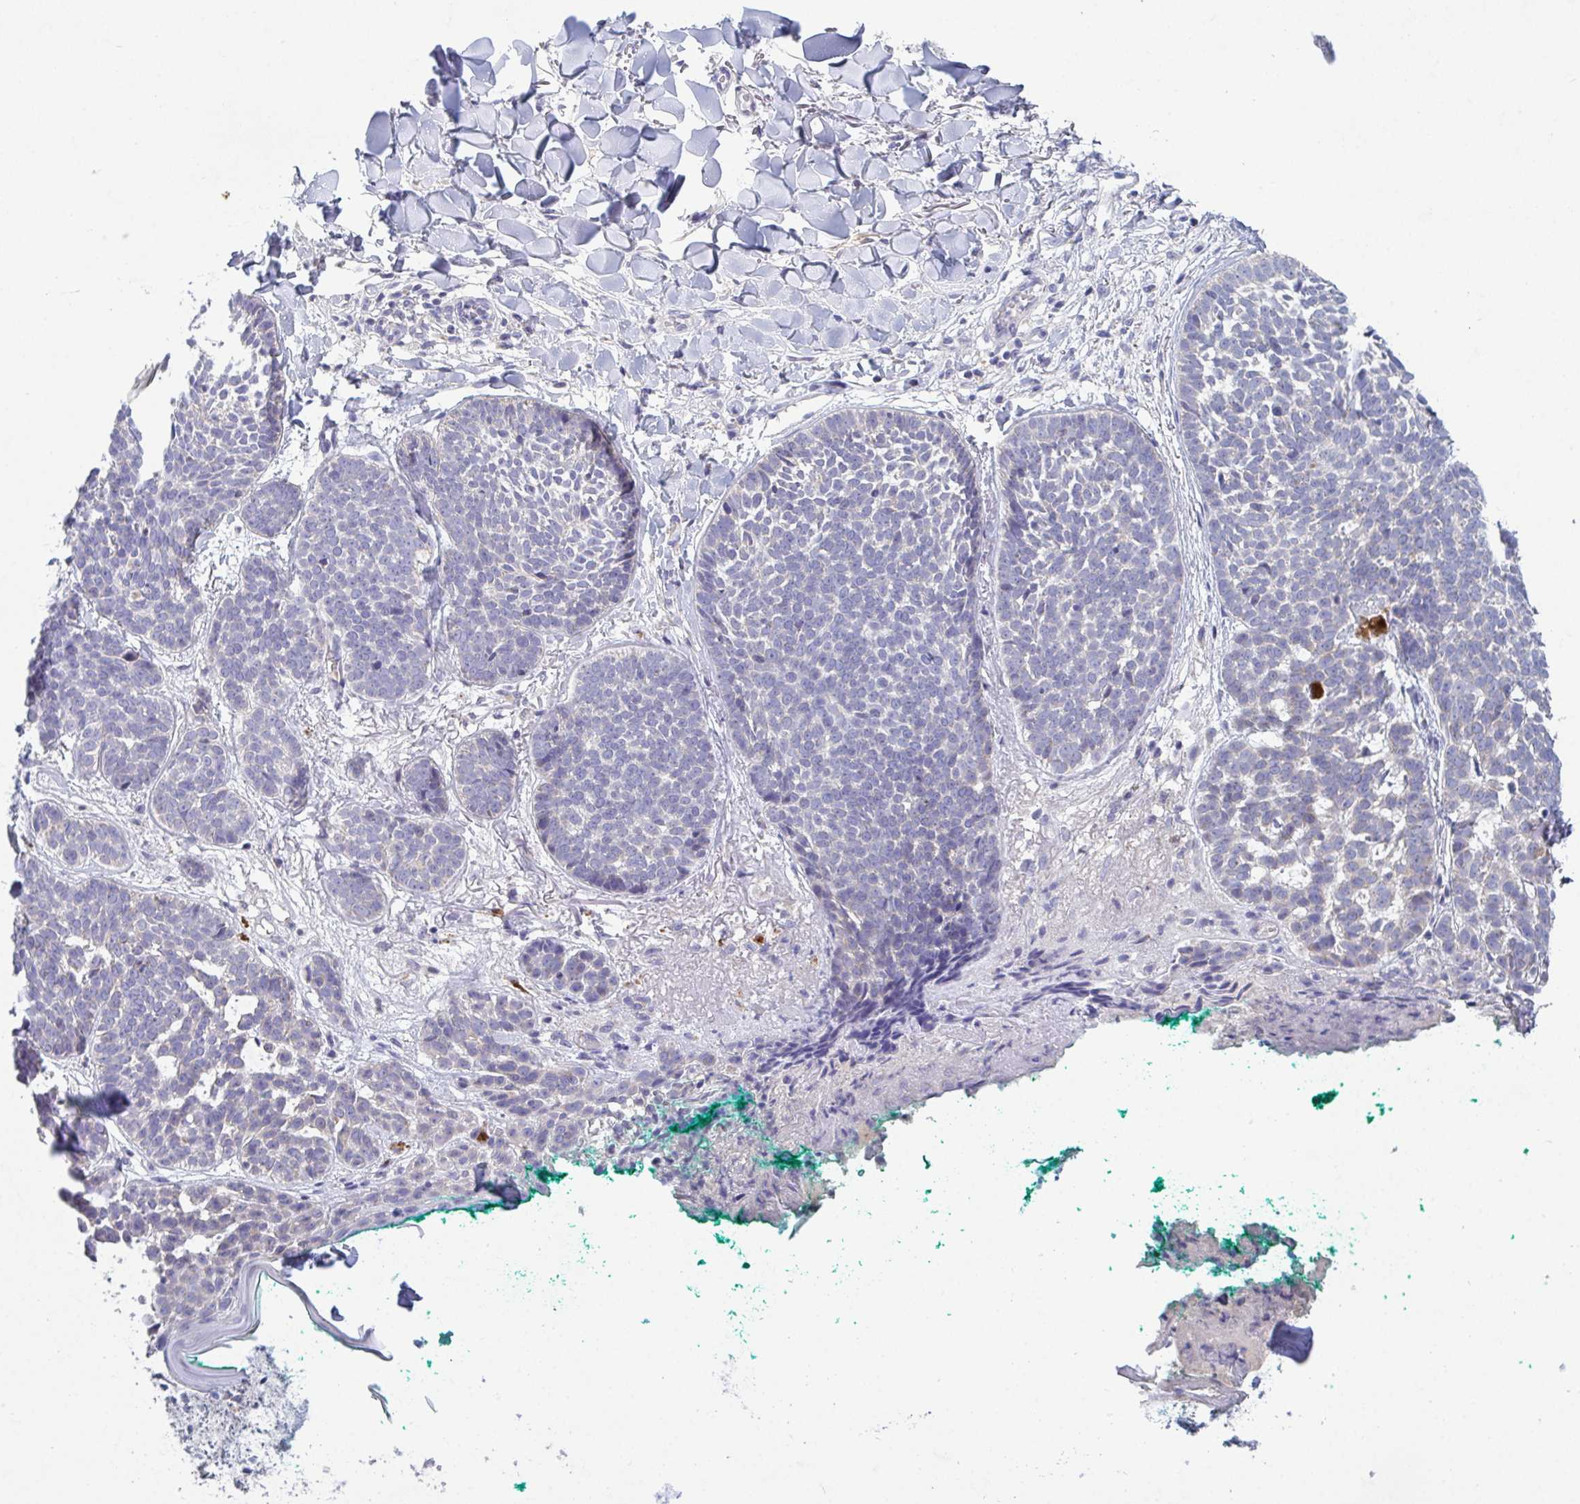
{"staining": {"intensity": "negative", "quantity": "none", "location": "none"}, "tissue": "skin cancer", "cell_type": "Tumor cells", "image_type": "cancer", "snomed": [{"axis": "morphology", "description": "Basal cell carcinoma"}, {"axis": "topography", "description": "Skin"}, {"axis": "topography", "description": "Skin of neck"}, {"axis": "topography", "description": "Skin of shoulder"}, {"axis": "topography", "description": "Skin of back"}], "caption": "High magnification brightfield microscopy of skin basal cell carcinoma stained with DAB (brown) and counterstained with hematoxylin (blue): tumor cells show no significant positivity. The staining is performed using DAB (3,3'-diaminobenzidine) brown chromogen with nuclei counter-stained in using hematoxylin.", "gene": "GALNT13", "patient": {"sex": "male", "age": 80}}